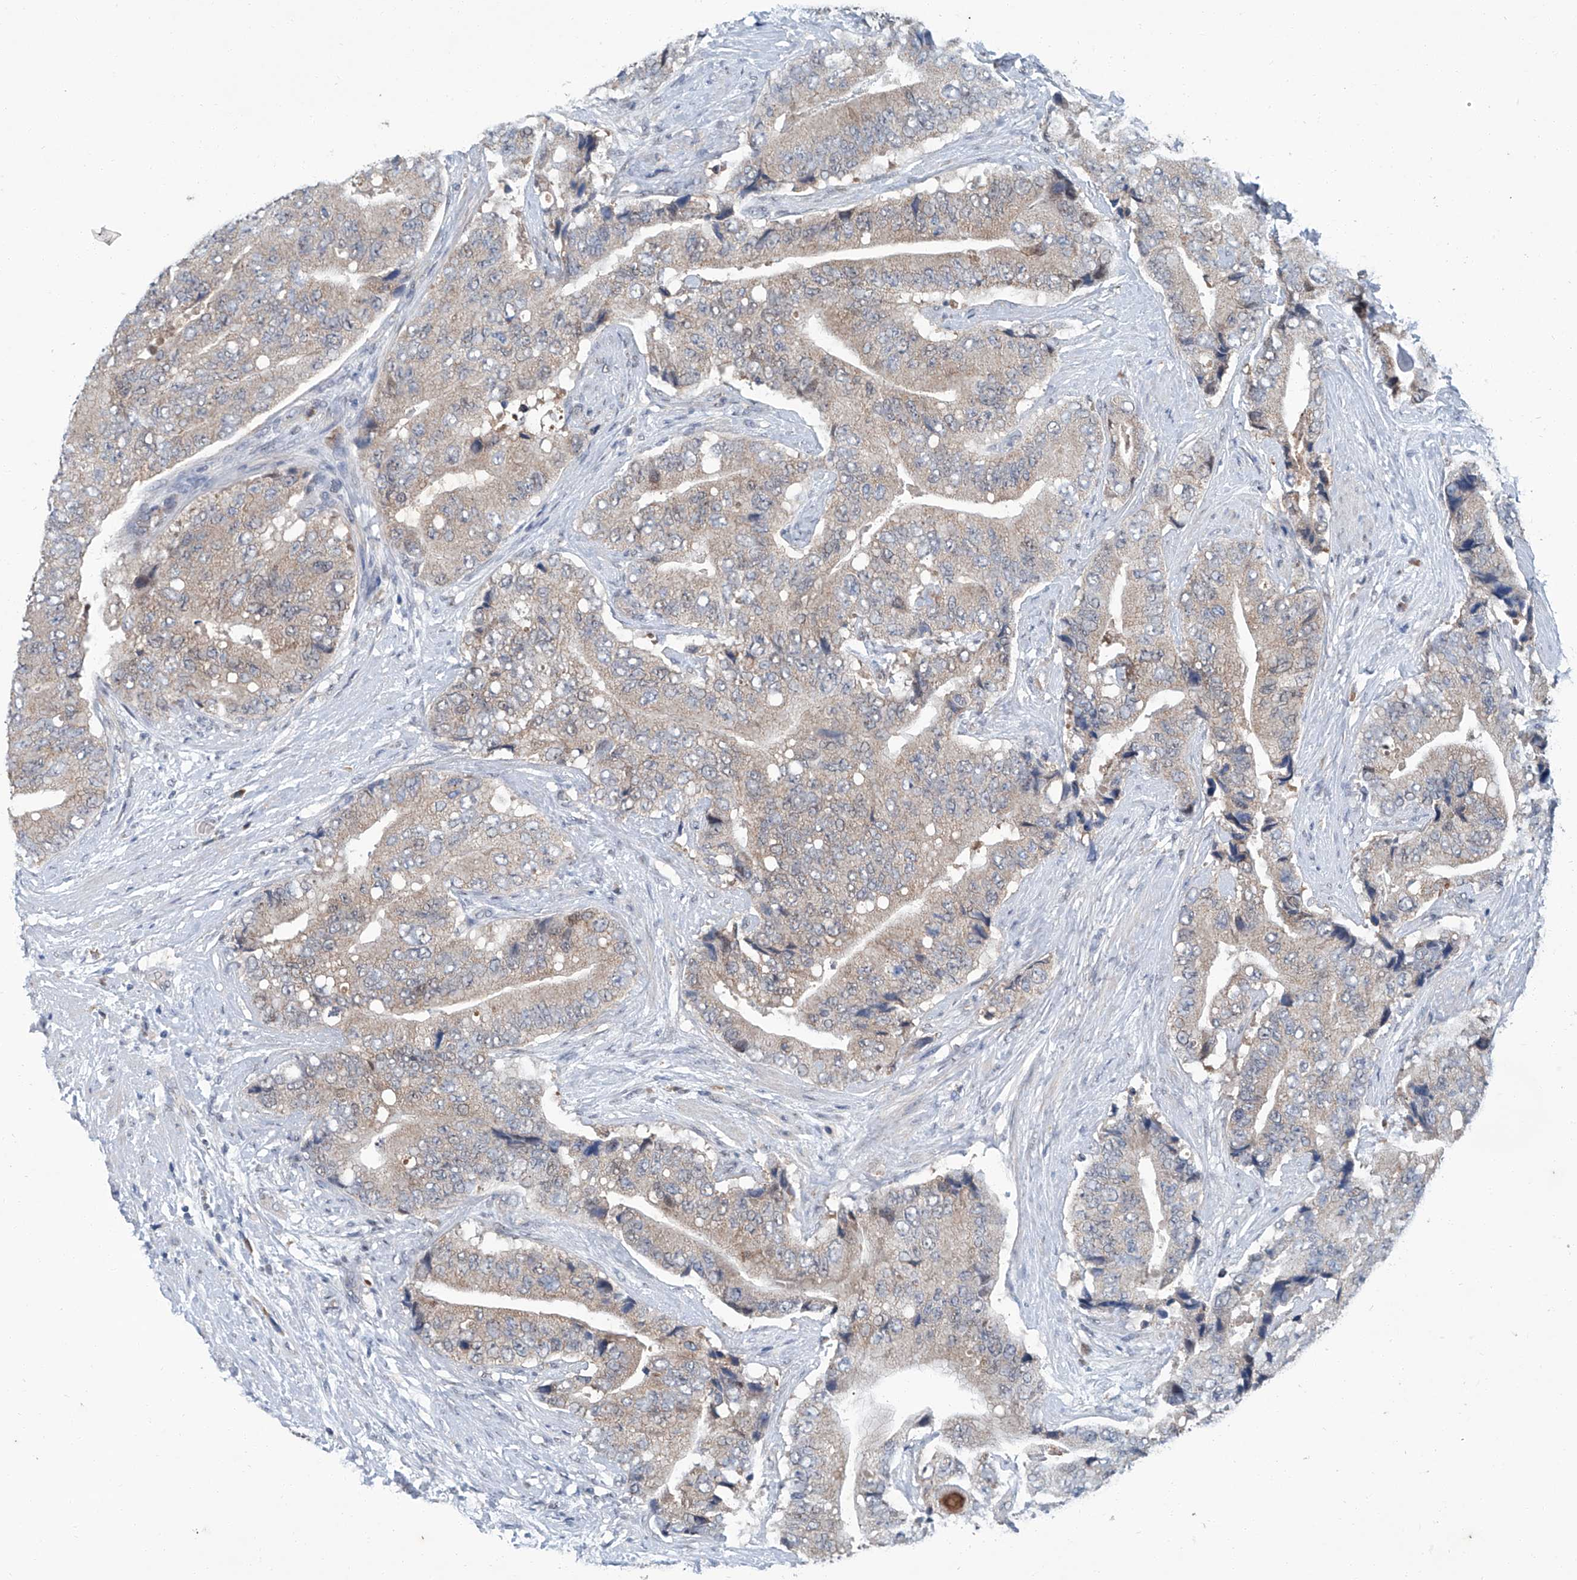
{"staining": {"intensity": "weak", "quantity": "<25%", "location": "cytoplasmic/membranous"}, "tissue": "prostate cancer", "cell_type": "Tumor cells", "image_type": "cancer", "snomed": [{"axis": "morphology", "description": "Adenocarcinoma, High grade"}, {"axis": "topography", "description": "Prostate"}], "caption": "Tumor cells are negative for protein expression in human prostate high-grade adenocarcinoma.", "gene": "CLK1", "patient": {"sex": "male", "age": 70}}